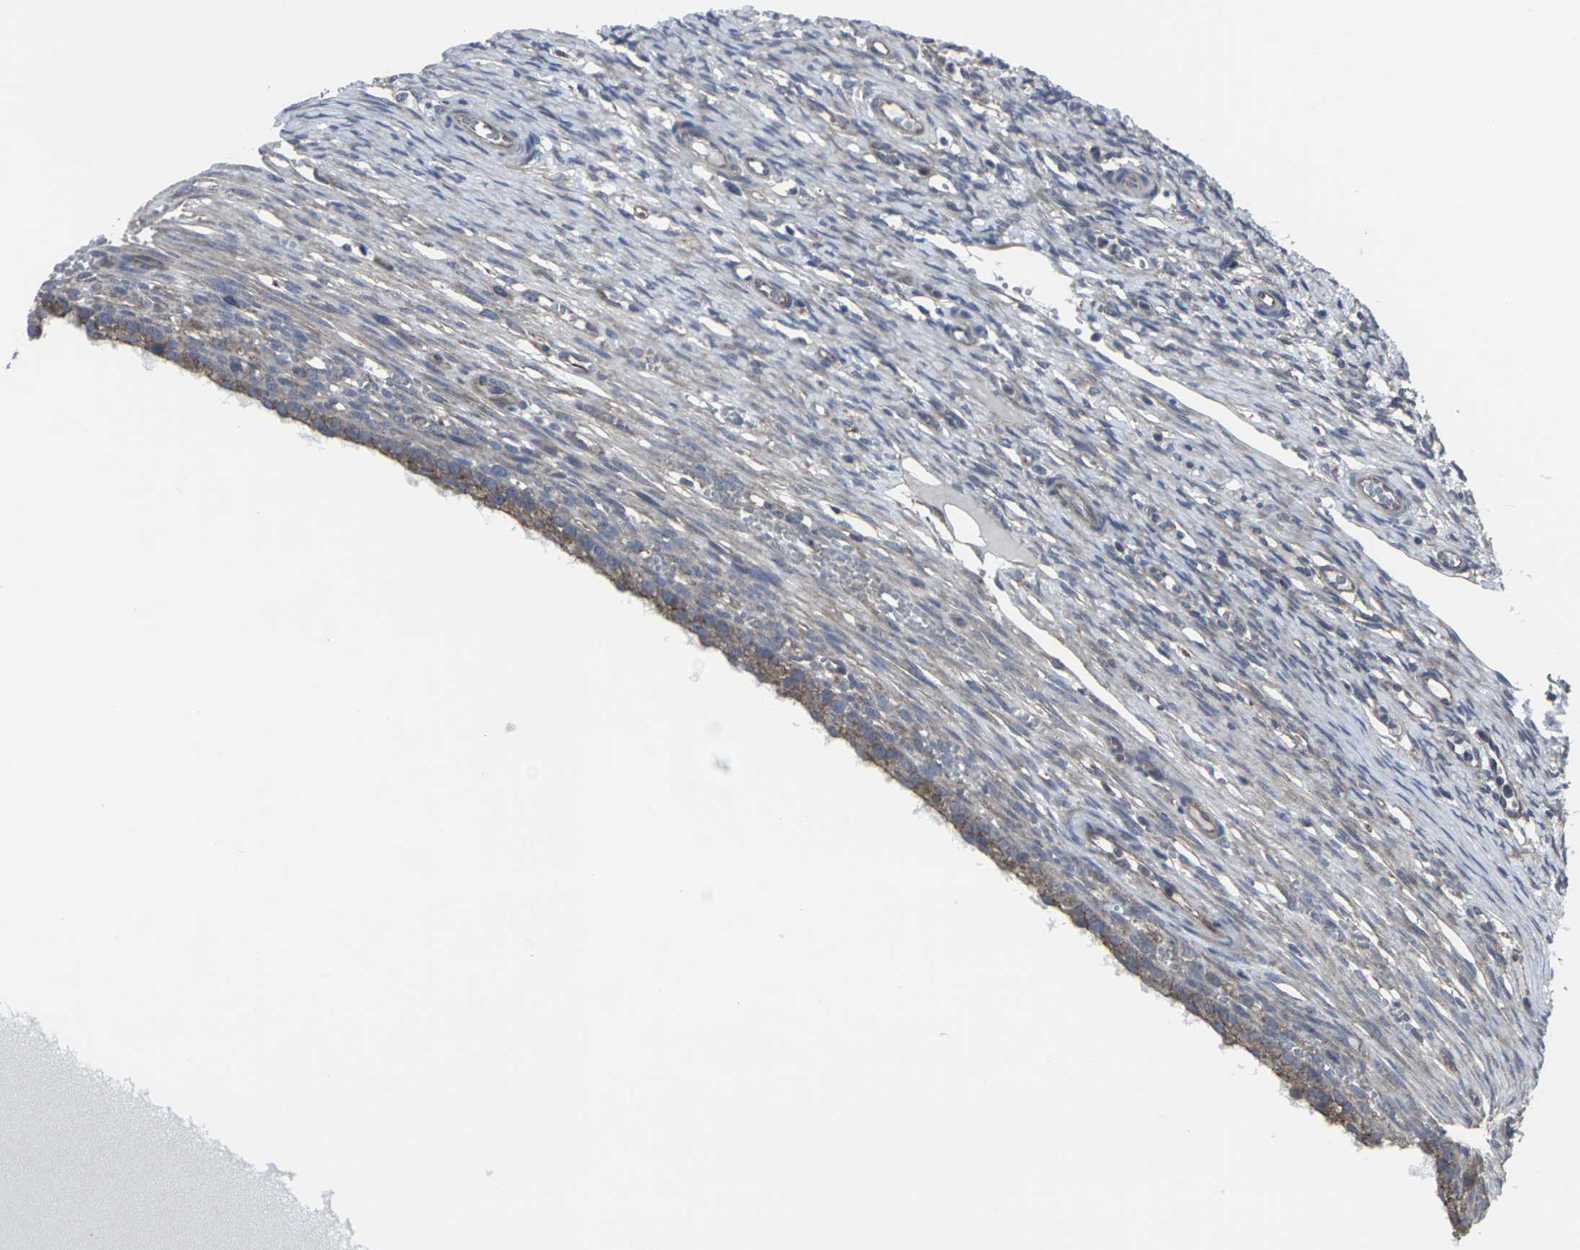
{"staining": {"intensity": "weak", "quantity": "25%-75%", "location": "cytoplasmic/membranous"}, "tissue": "ovary", "cell_type": "Ovarian stroma cells", "image_type": "normal", "snomed": [{"axis": "morphology", "description": "Normal tissue, NOS"}, {"axis": "topography", "description": "Ovary"}], "caption": "Benign ovary displays weak cytoplasmic/membranous expression in approximately 25%-75% of ovarian stroma cells Immunohistochemistry stains the protein of interest in brown and the nuclei are stained blue..", "gene": "MAPKAPK2", "patient": {"sex": "female", "age": 33}}